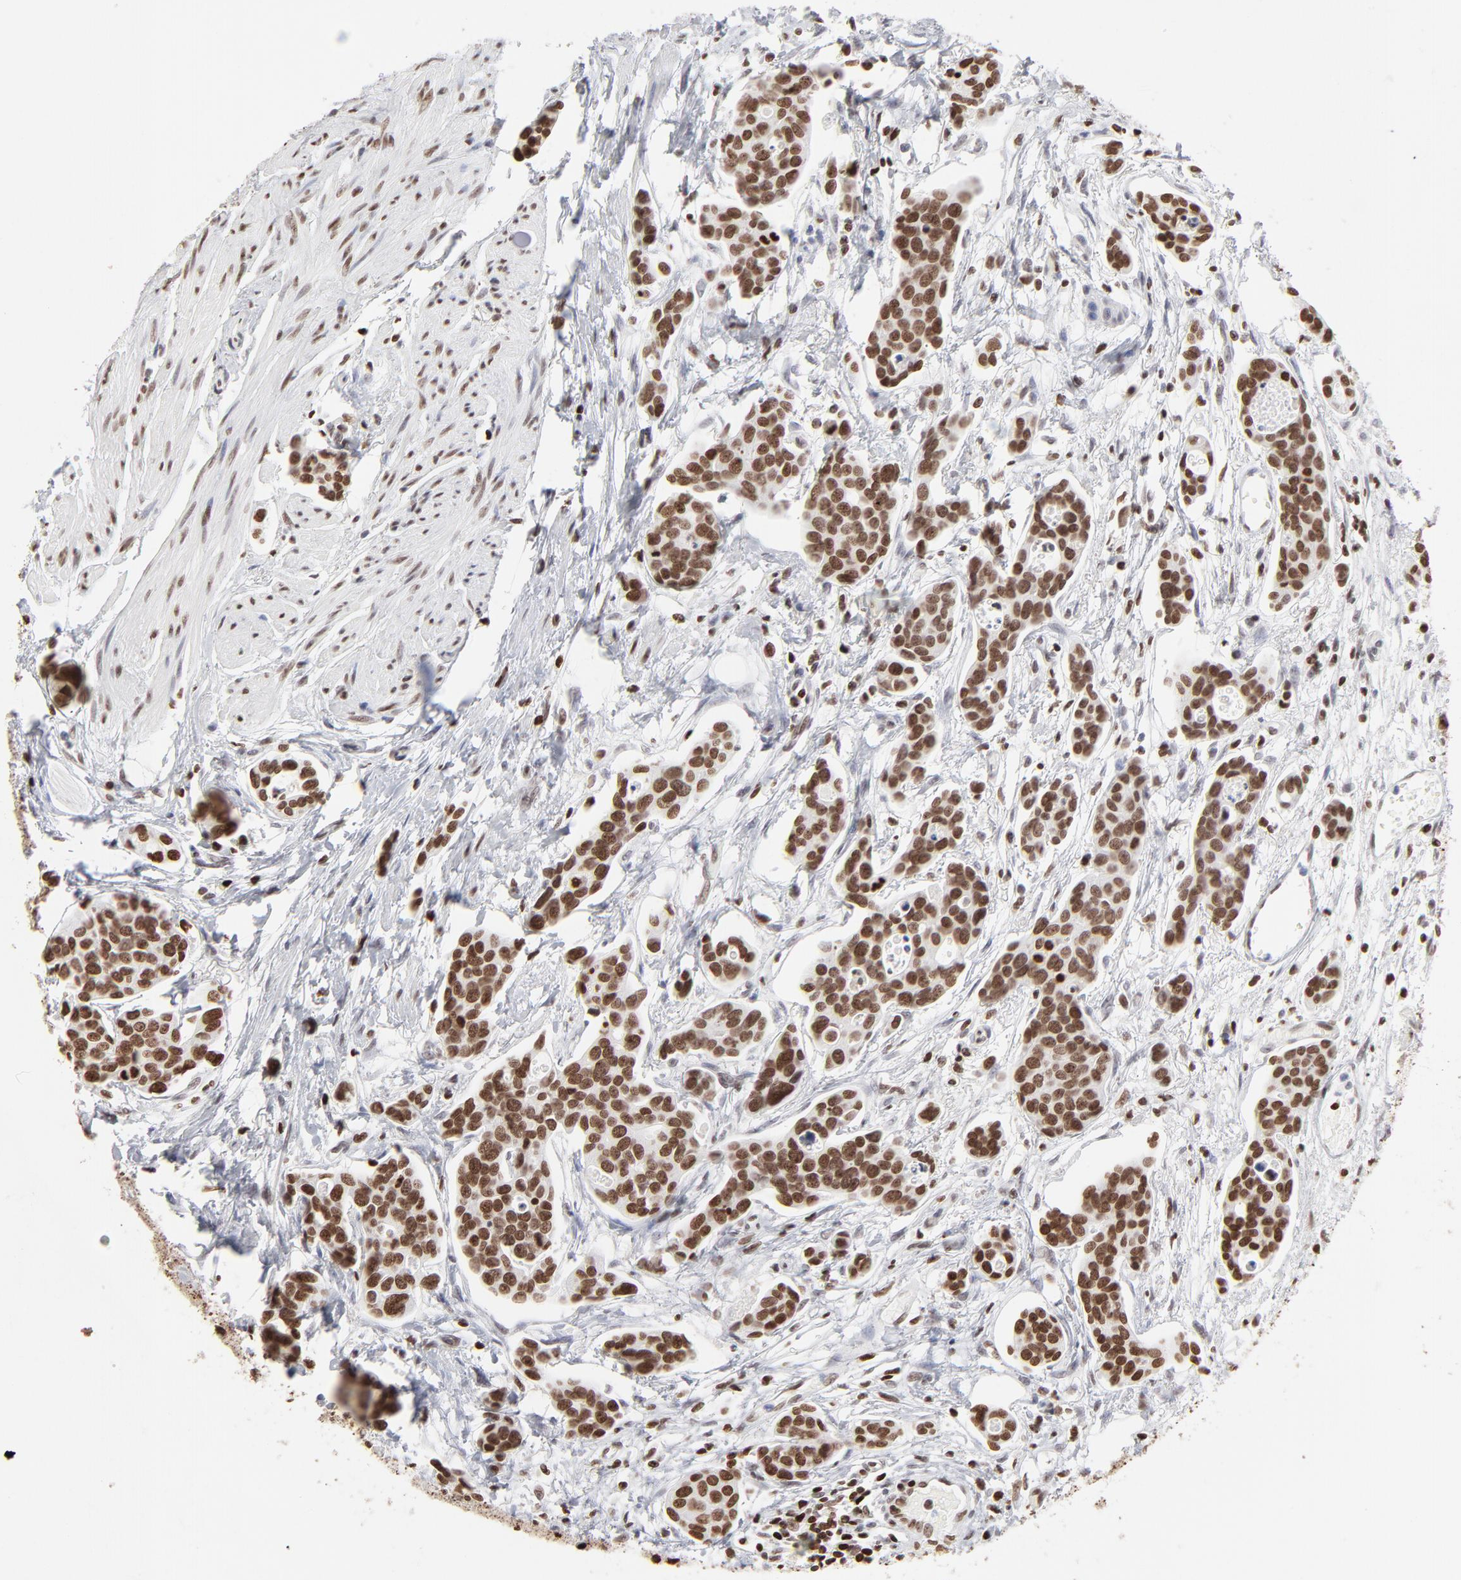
{"staining": {"intensity": "strong", "quantity": ">75%", "location": "nuclear"}, "tissue": "urothelial cancer", "cell_type": "Tumor cells", "image_type": "cancer", "snomed": [{"axis": "morphology", "description": "Urothelial carcinoma, High grade"}, {"axis": "topography", "description": "Urinary bladder"}], "caption": "High-power microscopy captured an immunohistochemistry histopathology image of urothelial cancer, revealing strong nuclear expression in about >75% of tumor cells.", "gene": "PARP1", "patient": {"sex": "male", "age": 78}}